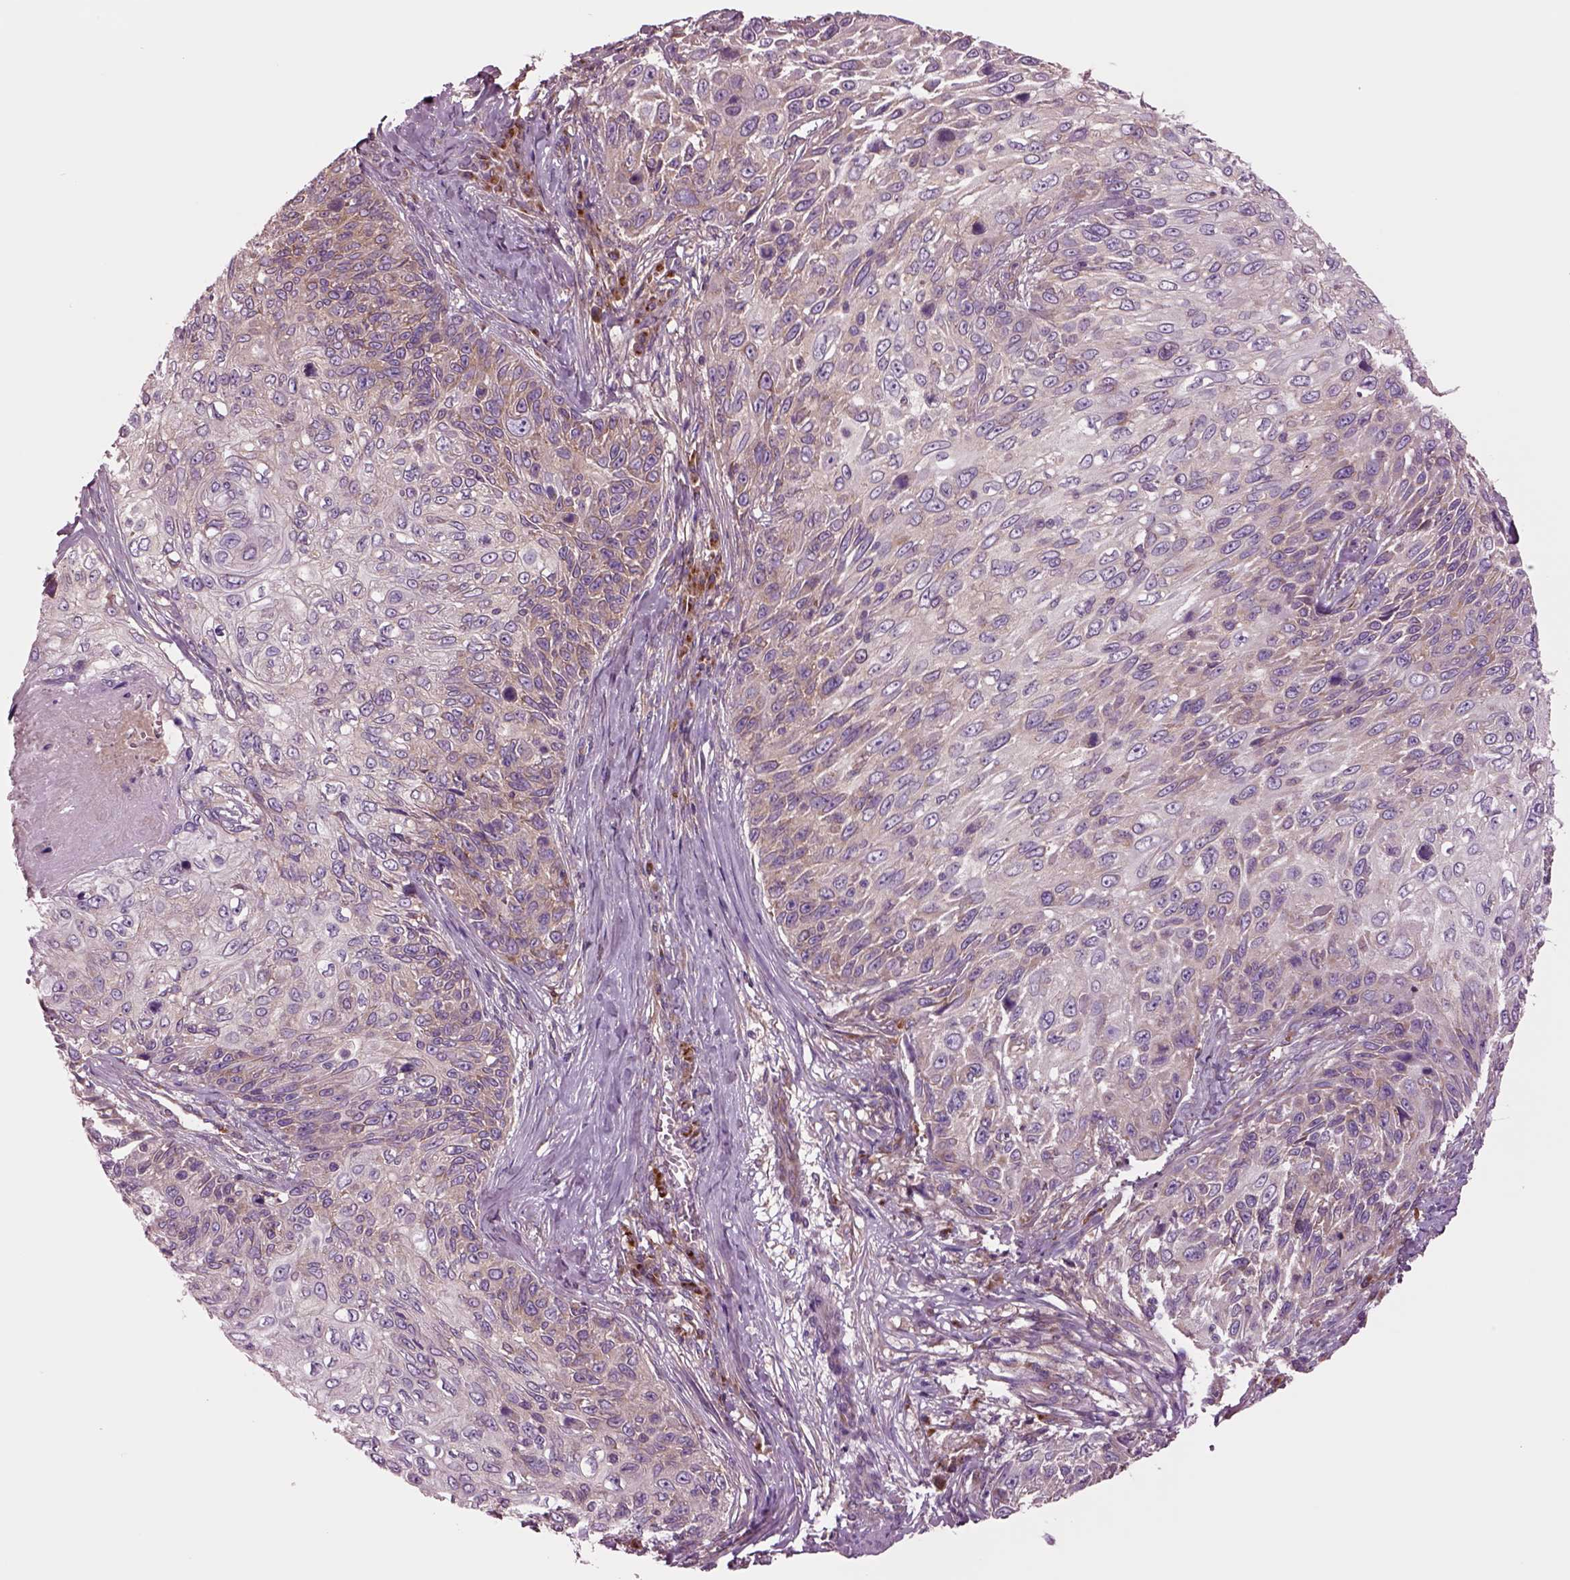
{"staining": {"intensity": "weak", "quantity": "<25%", "location": "cytoplasmic/membranous"}, "tissue": "skin cancer", "cell_type": "Tumor cells", "image_type": "cancer", "snomed": [{"axis": "morphology", "description": "Squamous cell carcinoma, NOS"}, {"axis": "topography", "description": "Skin"}], "caption": "The photomicrograph shows no significant expression in tumor cells of skin cancer (squamous cell carcinoma).", "gene": "SEC23A", "patient": {"sex": "male", "age": 92}}